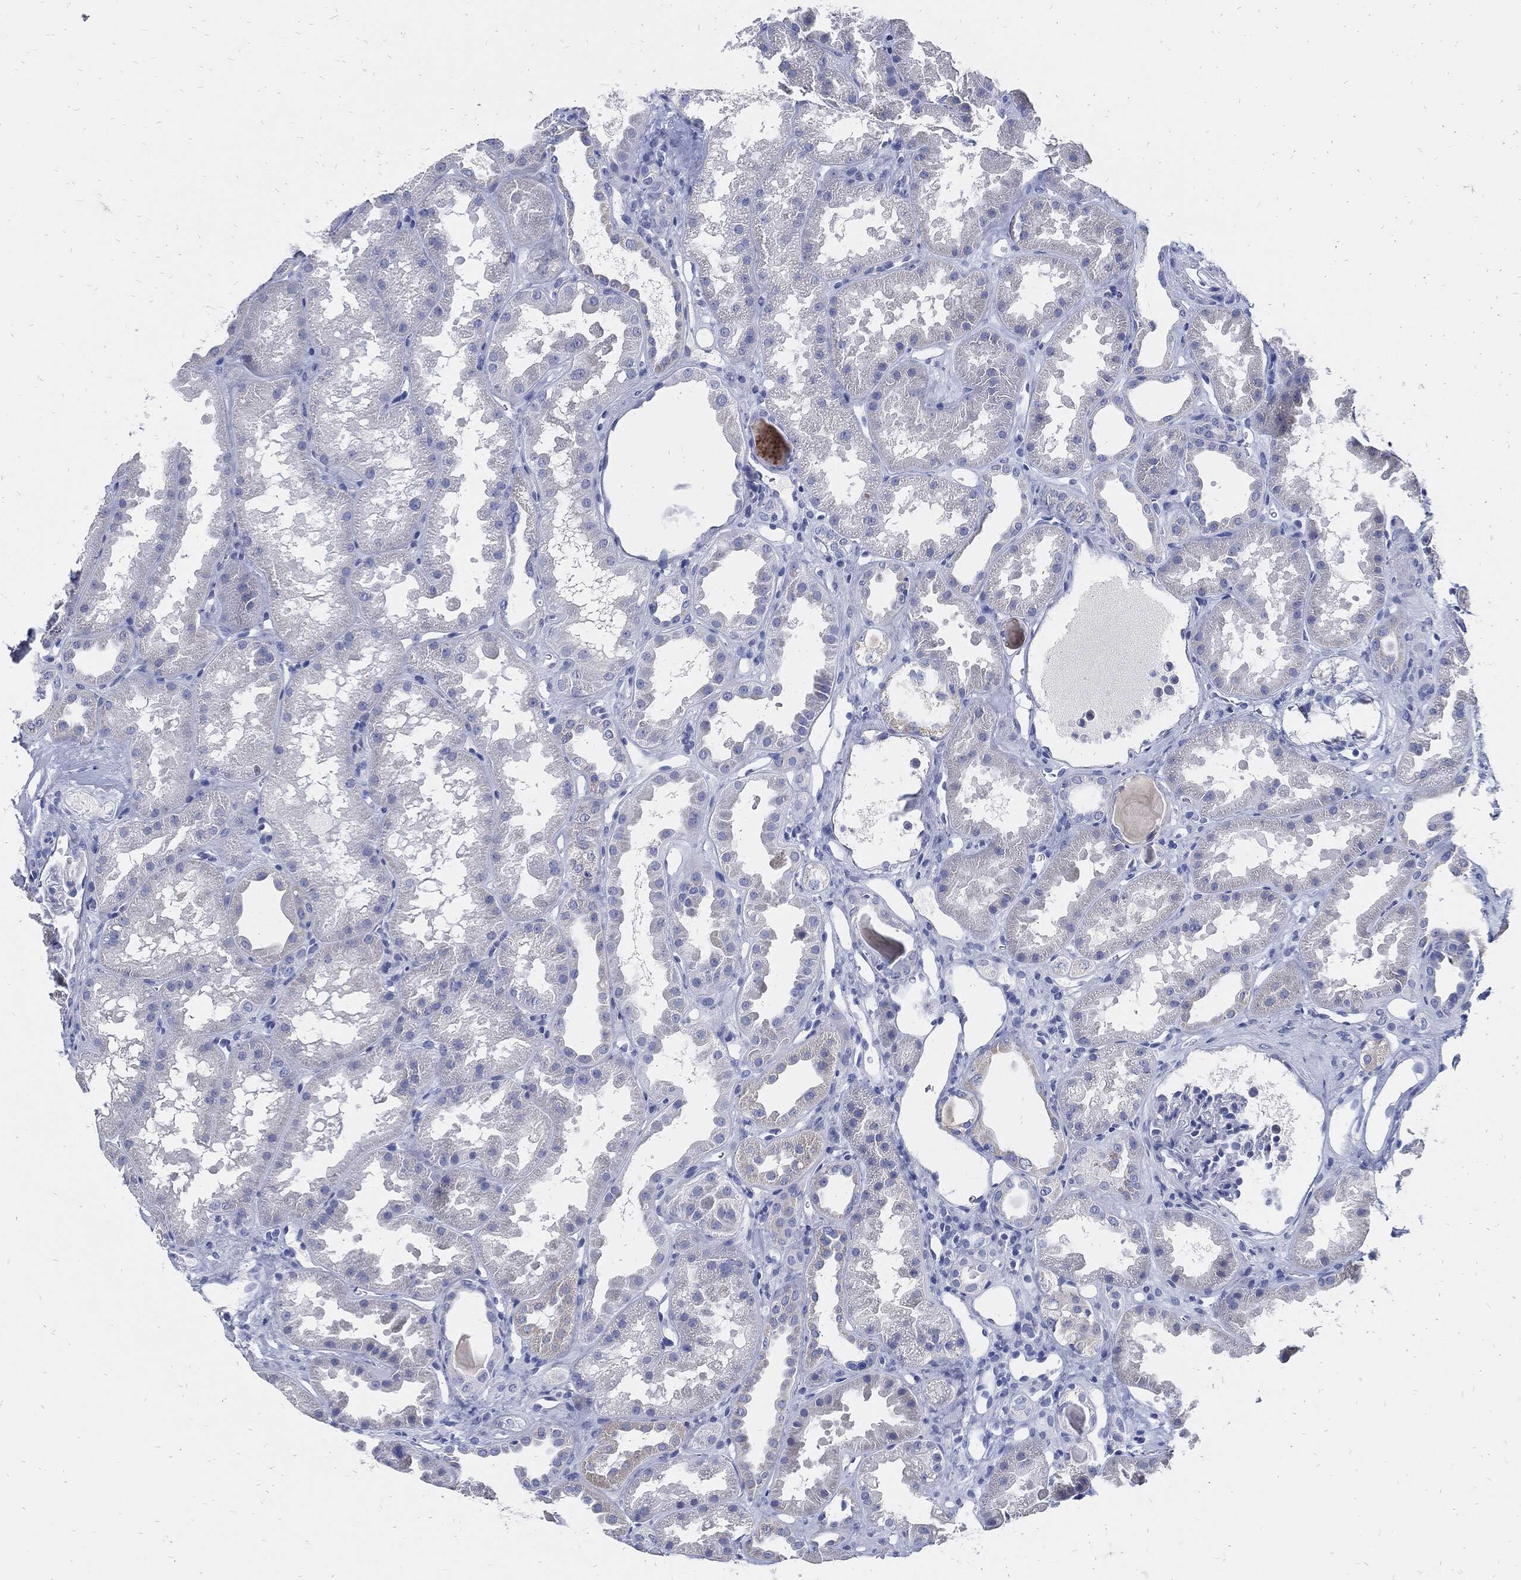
{"staining": {"intensity": "negative", "quantity": "none", "location": "none"}, "tissue": "kidney", "cell_type": "Cells in glomeruli", "image_type": "normal", "snomed": [{"axis": "morphology", "description": "Normal tissue, NOS"}, {"axis": "topography", "description": "Kidney"}], "caption": "This photomicrograph is of unremarkable kidney stained with IHC to label a protein in brown with the nuclei are counter-stained blue. There is no positivity in cells in glomeruli.", "gene": "FABP4", "patient": {"sex": "male", "age": 61}}